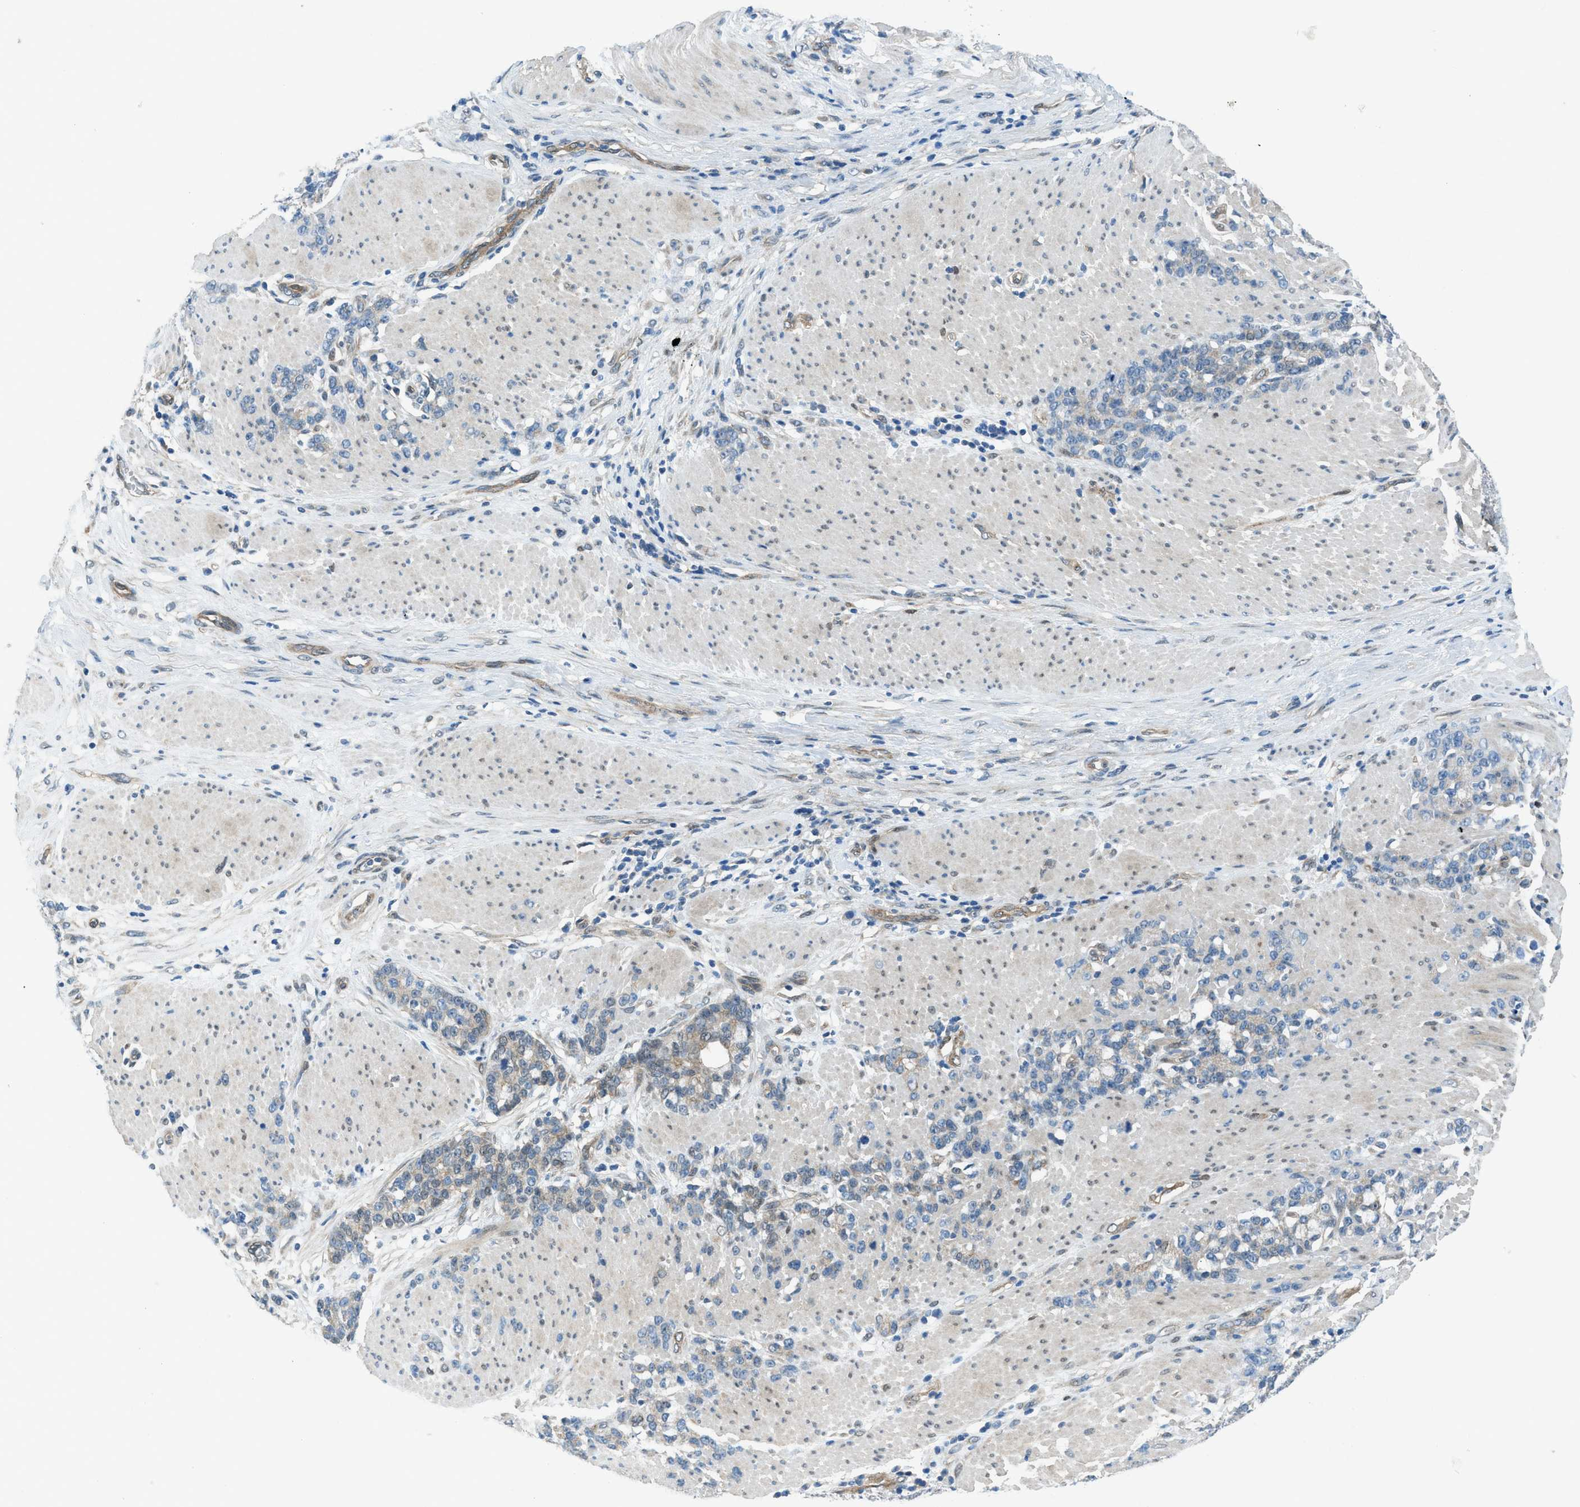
{"staining": {"intensity": "moderate", "quantity": "25%-75%", "location": "cytoplasmic/membranous"}, "tissue": "stomach cancer", "cell_type": "Tumor cells", "image_type": "cancer", "snomed": [{"axis": "morphology", "description": "Adenocarcinoma, NOS"}, {"axis": "topography", "description": "Stomach, lower"}], "caption": "DAB immunohistochemical staining of stomach cancer (adenocarcinoma) exhibits moderate cytoplasmic/membranous protein positivity in about 25%-75% of tumor cells.", "gene": "PRKN", "patient": {"sex": "male", "age": 88}}